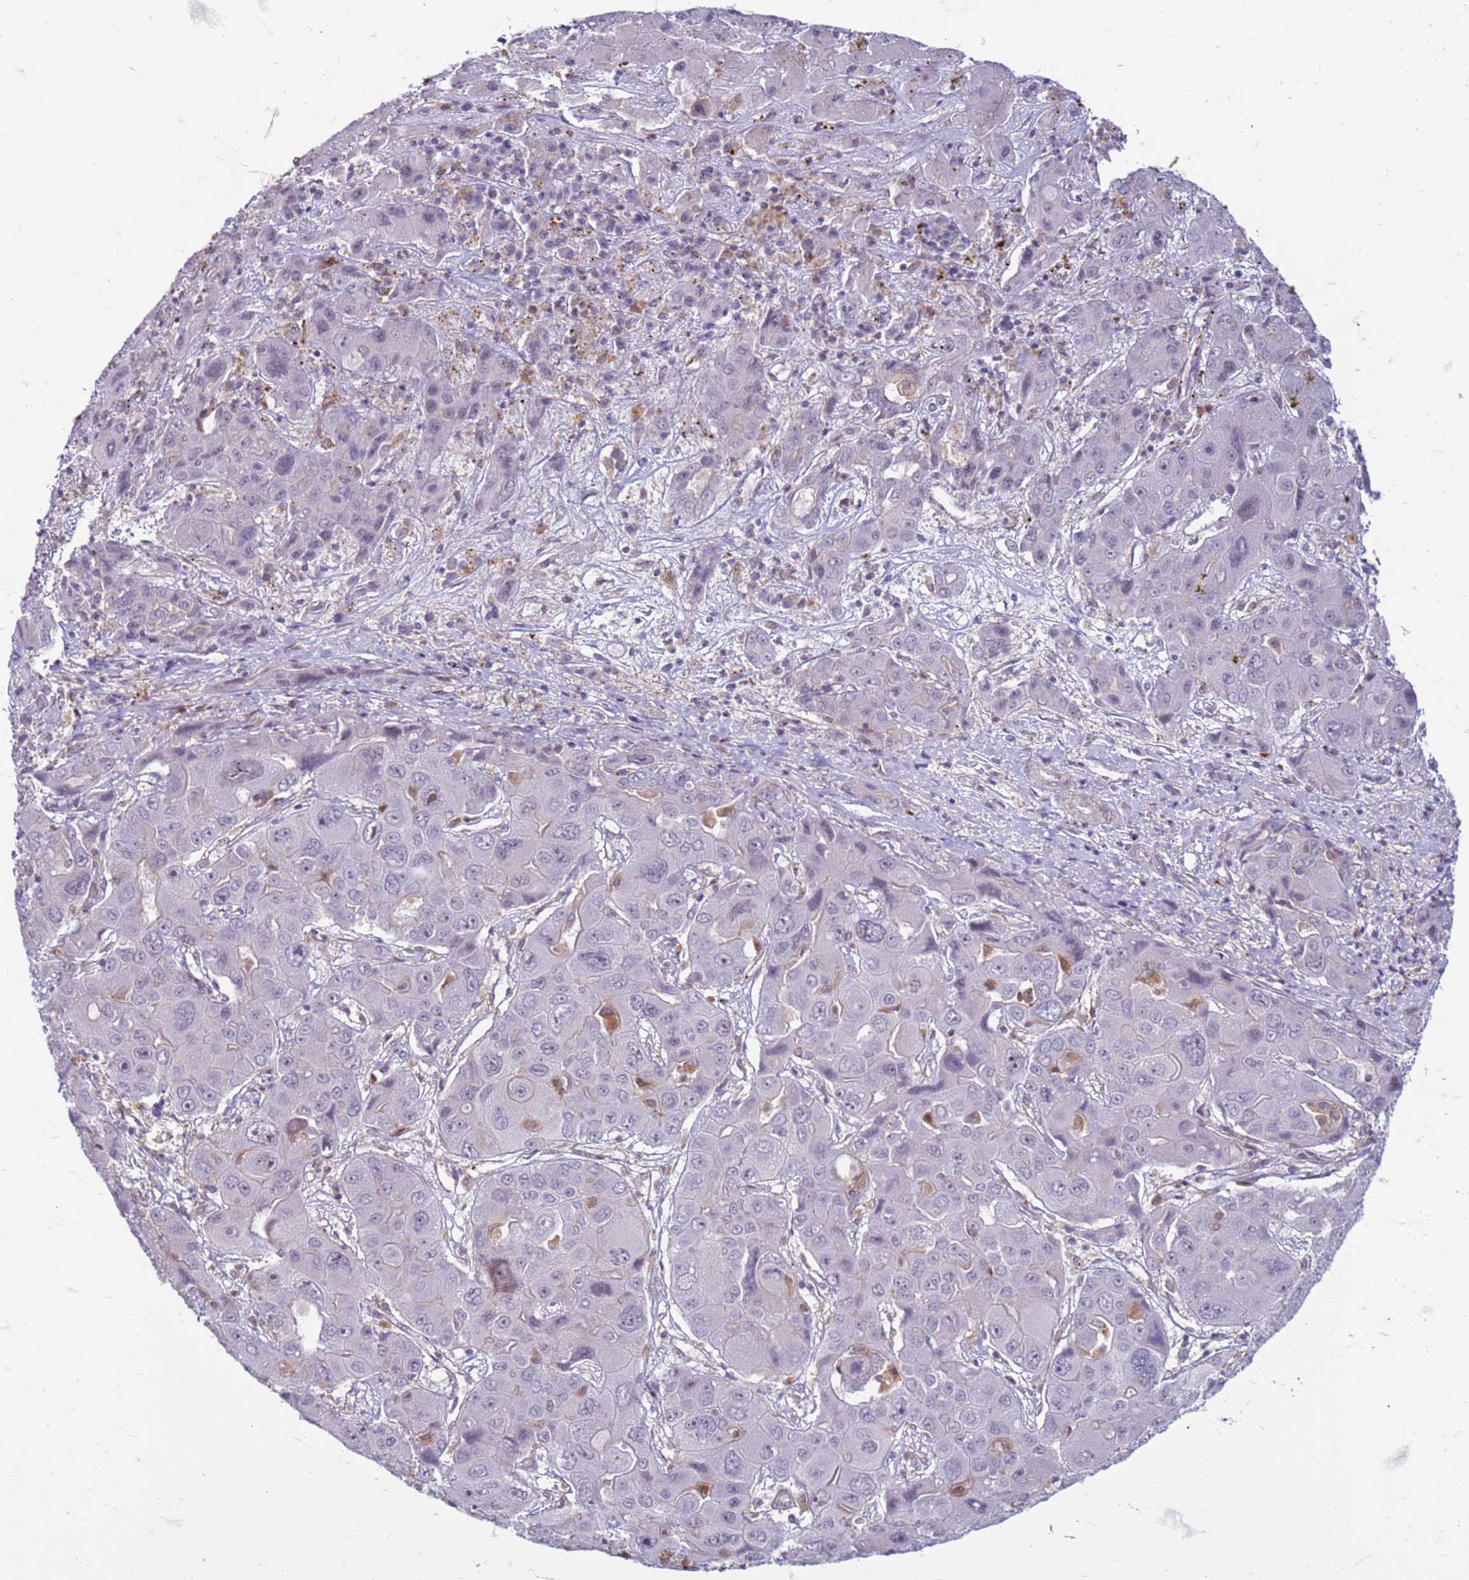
{"staining": {"intensity": "negative", "quantity": "none", "location": "none"}, "tissue": "liver cancer", "cell_type": "Tumor cells", "image_type": "cancer", "snomed": [{"axis": "morphology", "description": "Cholangiocarcinoma"}, {"axis": "topography", "description": "Liver"}], "caption": "DAB immunohistochemical staining of human cholangiocarcinoma (liver) shows no significant expression in tumor cells.", "gene": "SLC15A3", "patient": {"sex": "male", "age": 67}}